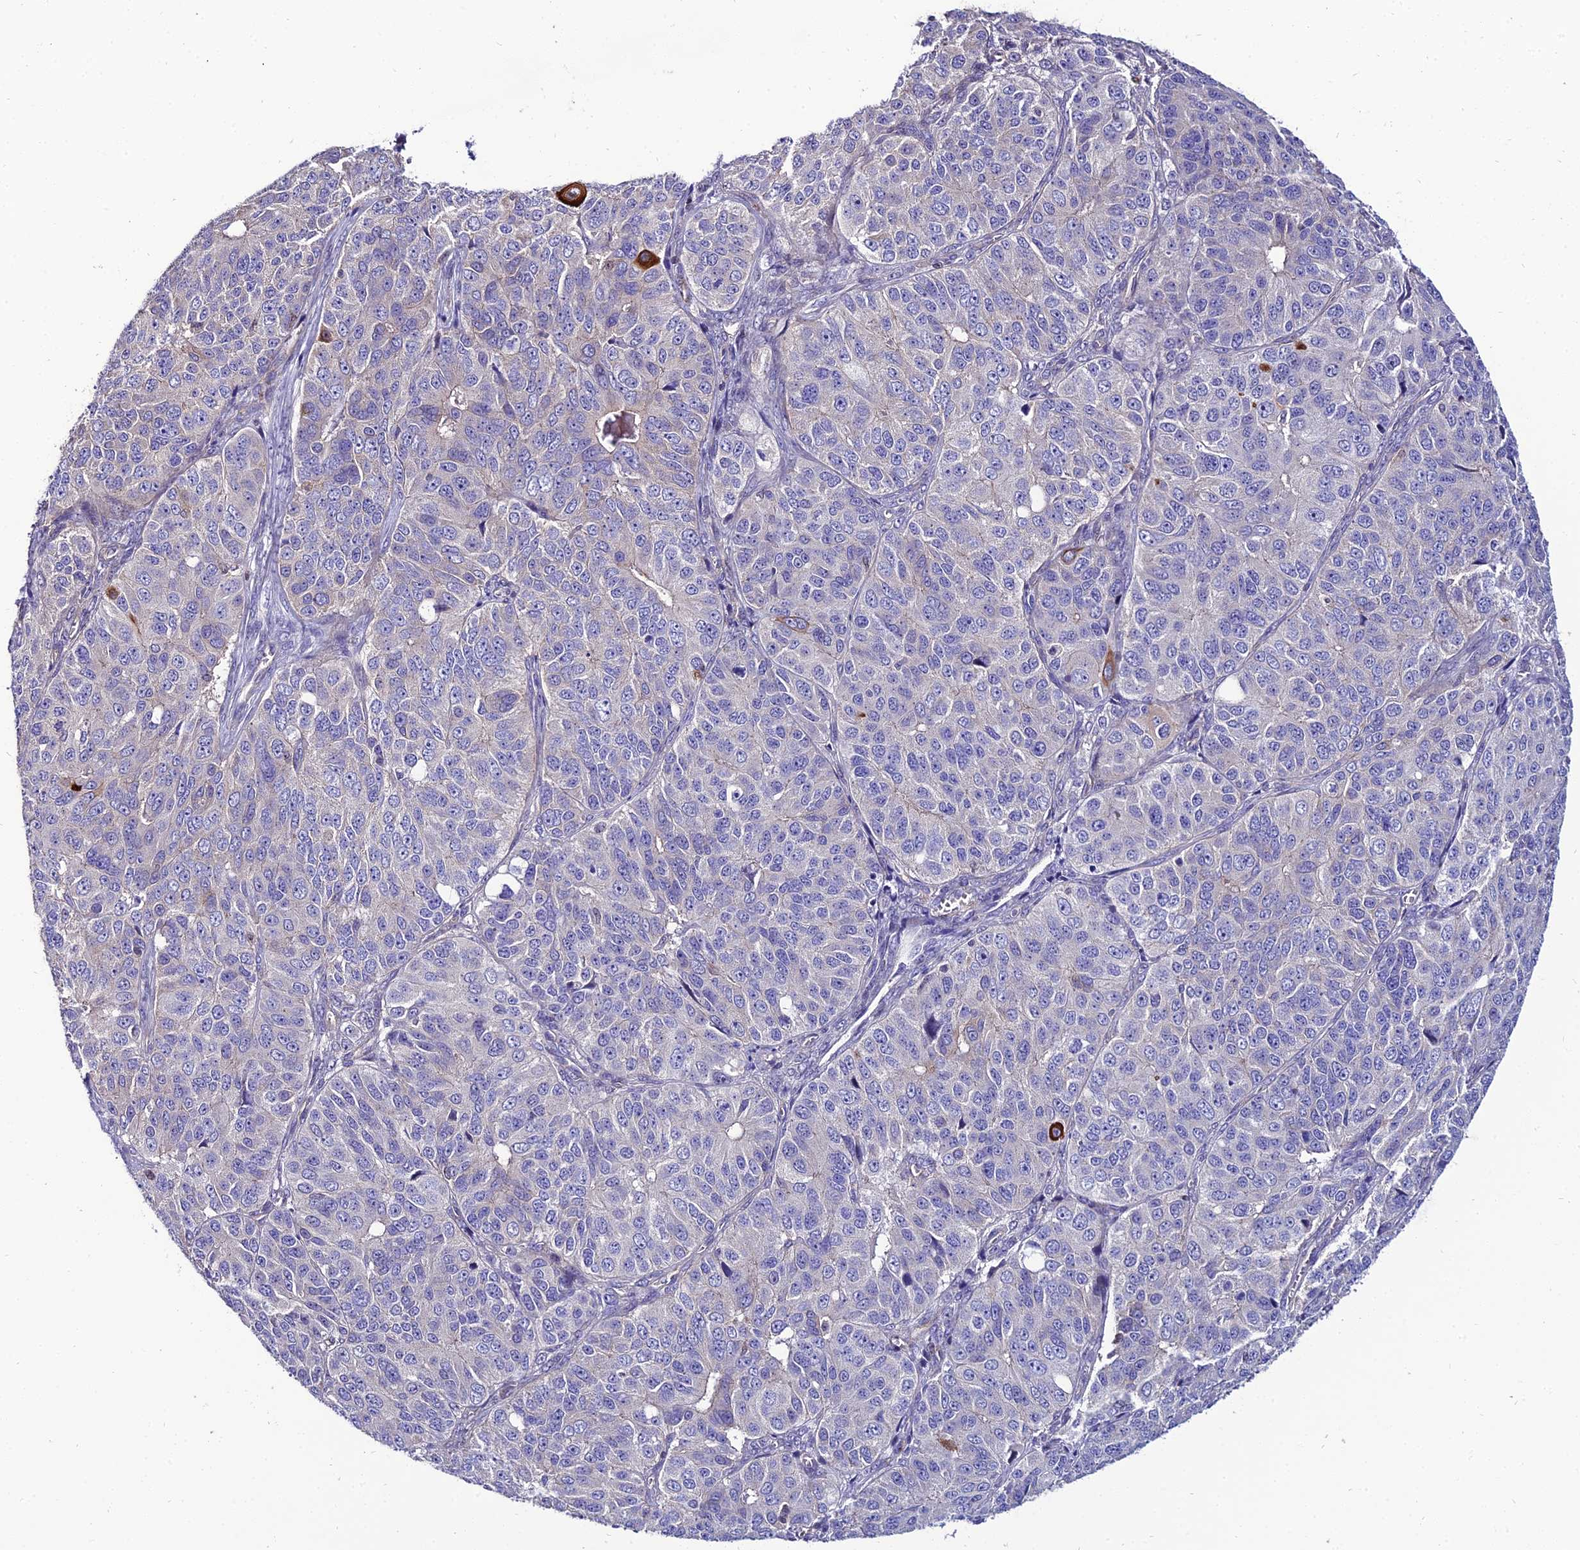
{"staining": {"intensity": "negative", "quantity": "none", "location": "none"}, "tissue": "ovarian cancer", "cell_type": "Tumor cells", "image_type": "cancer", "snomed": [{"axis": "morphology", "description": "Carcinoma, endometroid"}, {"axis": "topography", "description": "Ovary"}], "caption": "Tumor cells are negative for protein expression in human endometroid carcinoma (ovarian).", "gene": "SHQ1", "patient": {"sex": "female", "age": 51}}